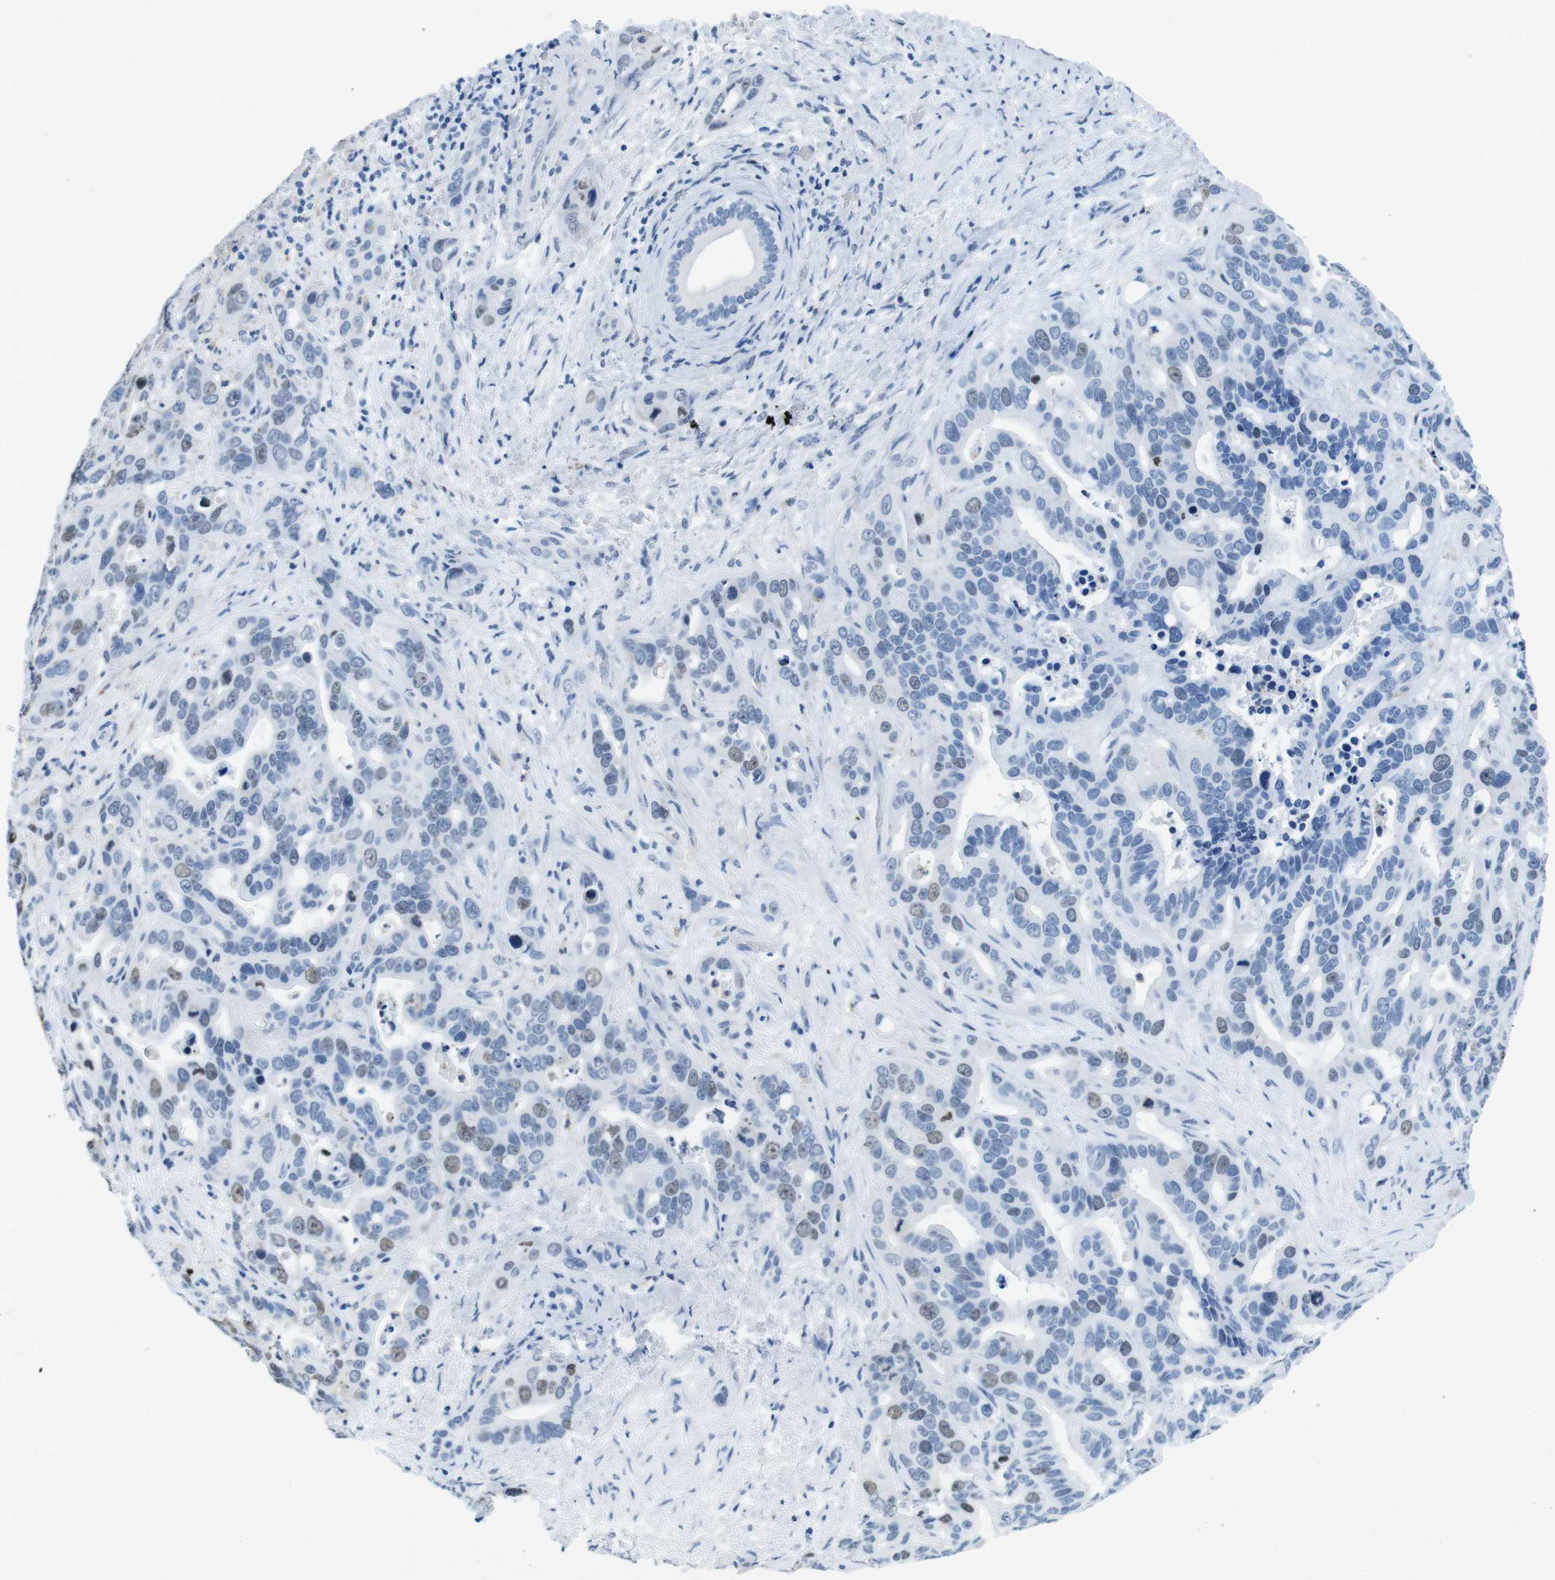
{"staining": {"intensity": "weak", "quantity": "<25%", "location": "nuclear"}, "tissue": "liver cancer", "cell_type": "Tumor cells", "image_type": "cancer", "snomed": [{"axis": "morphology", "description": "Cholangiocarcinoma"}, {"axis": "topography", "description": "Liver"}], "caption": "Immunohistochemical staining of human liver cancer (cholangiocarcinoma) reveals no significant staining in tumor cells.", "gene": "CTAG1B", "patient": {"sex": "female", "age": 65}}